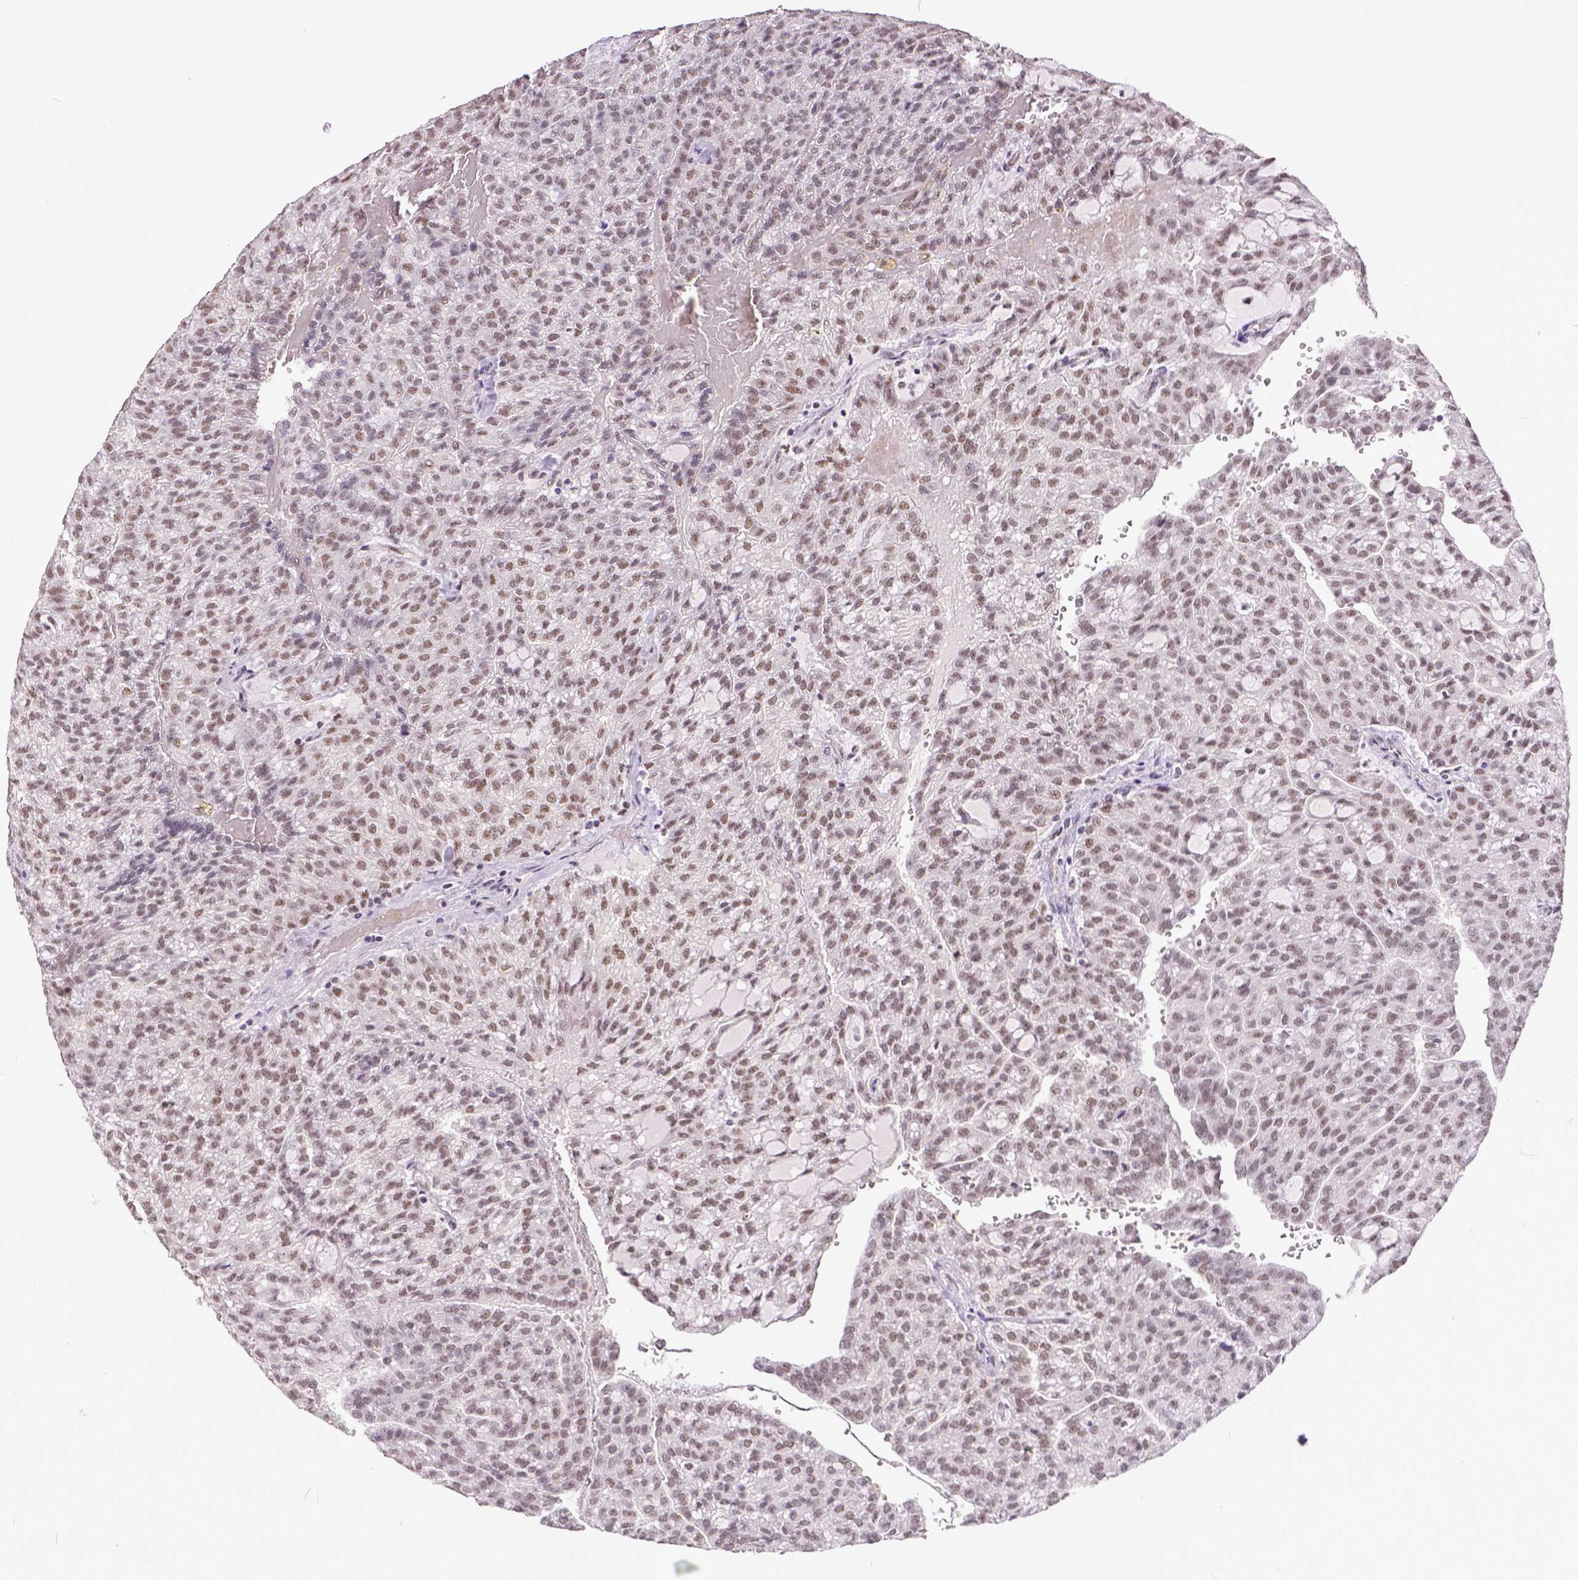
{"staining": {"intensity": "weak", "quantity": ">75%", "location": "nuclear"}, "tissue": "renal cancer", "cell_type": "Tumor cells", "image_type": "cancer", "snomed": [{"axis": "morphology", "description": "Adenocarcinoma, NOS"}, {"axis": "topography", "description": "Kidney"}], "caption": "Immunohistochemistry (DAB (3,3'-diaminobenzidine)) staining of adenocarcinoma (renal) displays weak nuclear protein expression in about >75% of tumor cells.", "gene": "ERCC1", "patient": {"sex": "male", "age": 63}}